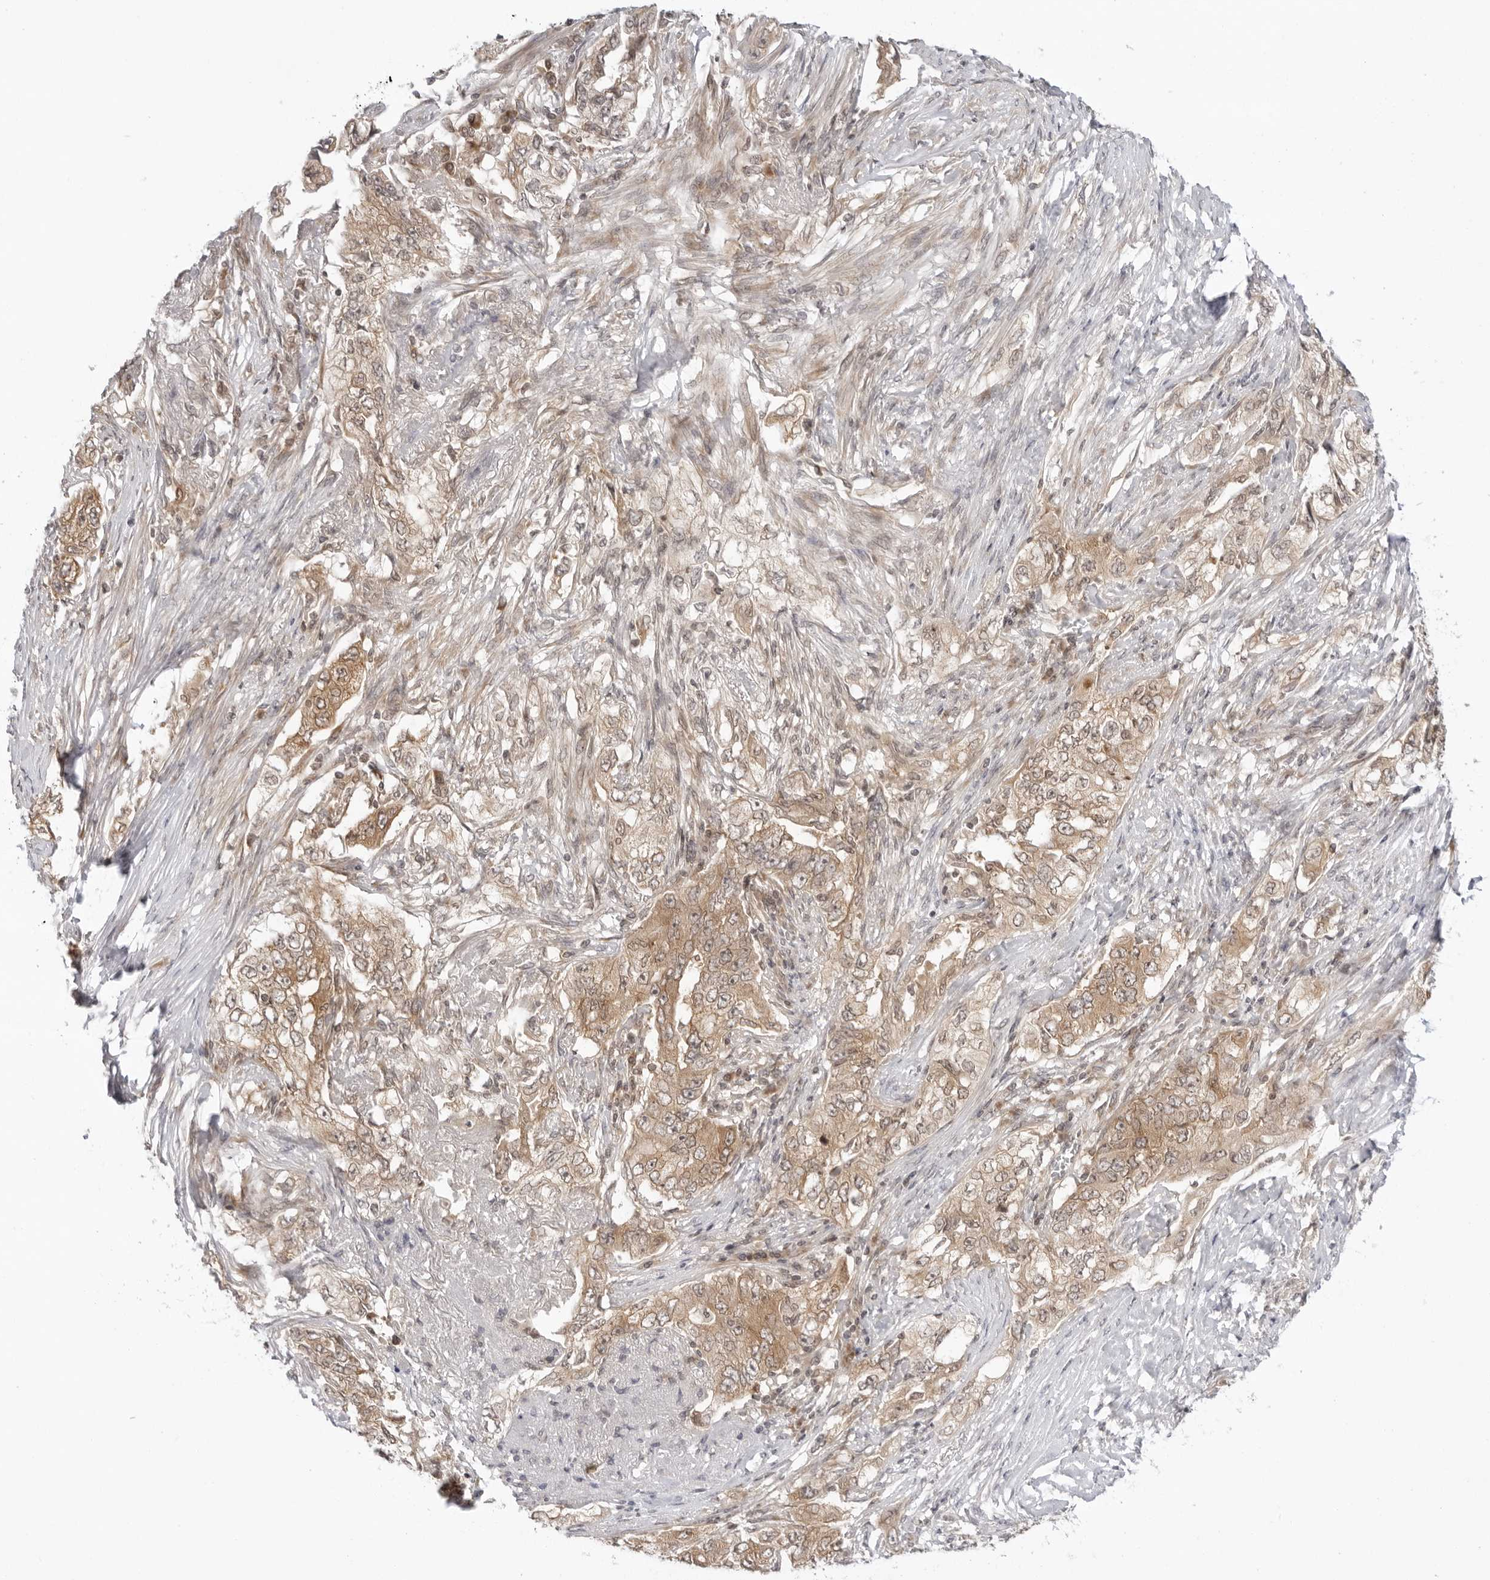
{"staining": {"intensity": "moderate", "quantity": ">75%", "location": "cytoplasmic/membranous"}, "tissue": "lung cancer", "cell_type": "Tumor cells", "image_type": "cancer", "snomed": [{"axis": "morphology", "description": "Adenocarcinoma, NOS"}, {"axis": "topography", "description": "Lung"}], "caption": "Protein staining shows moderate cytoplasmic/membranous positivity in about >75% of tumor cells in lung adenocarcinoma. (Stains: DAB in brown, nuclei in blue, Microscopy: brightfield microscopy at high magnification).", "gene": "PRRC2C", "patient": {"sex": "female", "age": 51}}